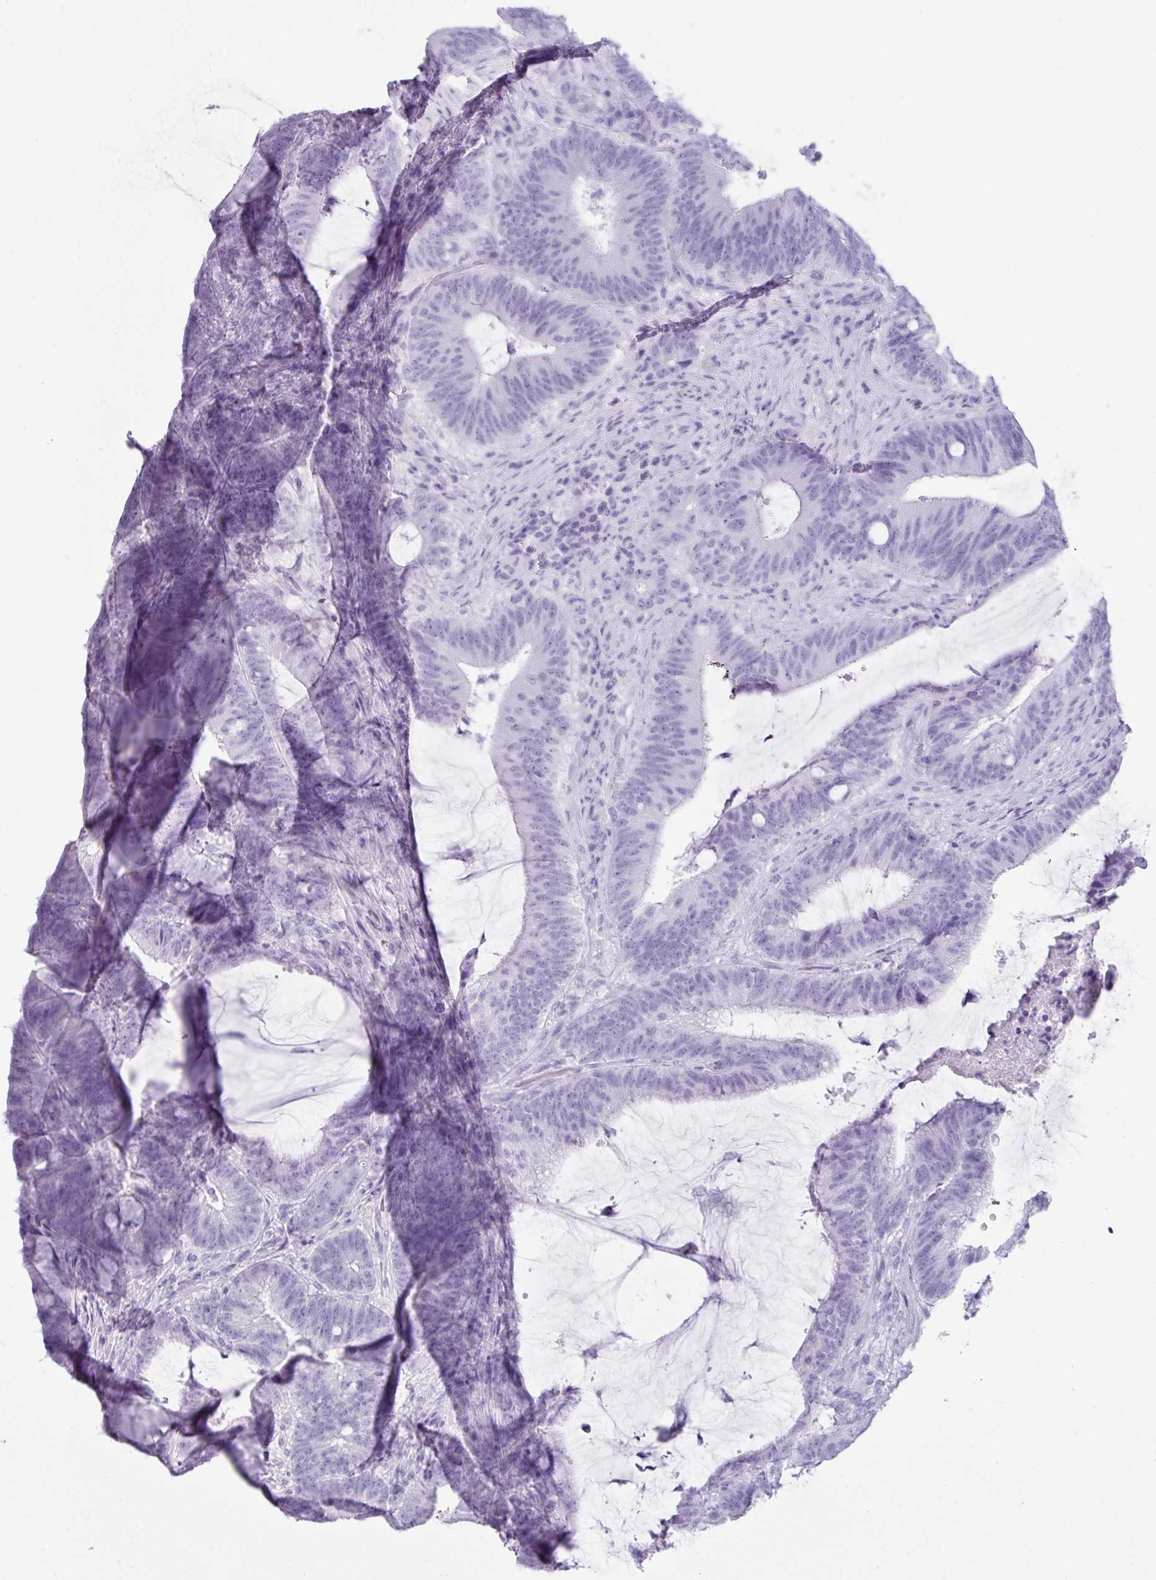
{"staining": {"intensity": "negative", "quantity": "none", "location": "none"}, "tissue": "colorectal cancer", "cell_type": "Tumor cells", "image_type": "cancer", "snomed": [{"axis": "morphology", "description": "Adenocarcinoma, NOS"}, {"axis": "topography", "description": "Colon"}], "caption": "Tumor cells show no significant staining in colorectal adenocarcinoma.", "gene": "NCCRP1", "patient": {"sex": "female", "age": 43}}